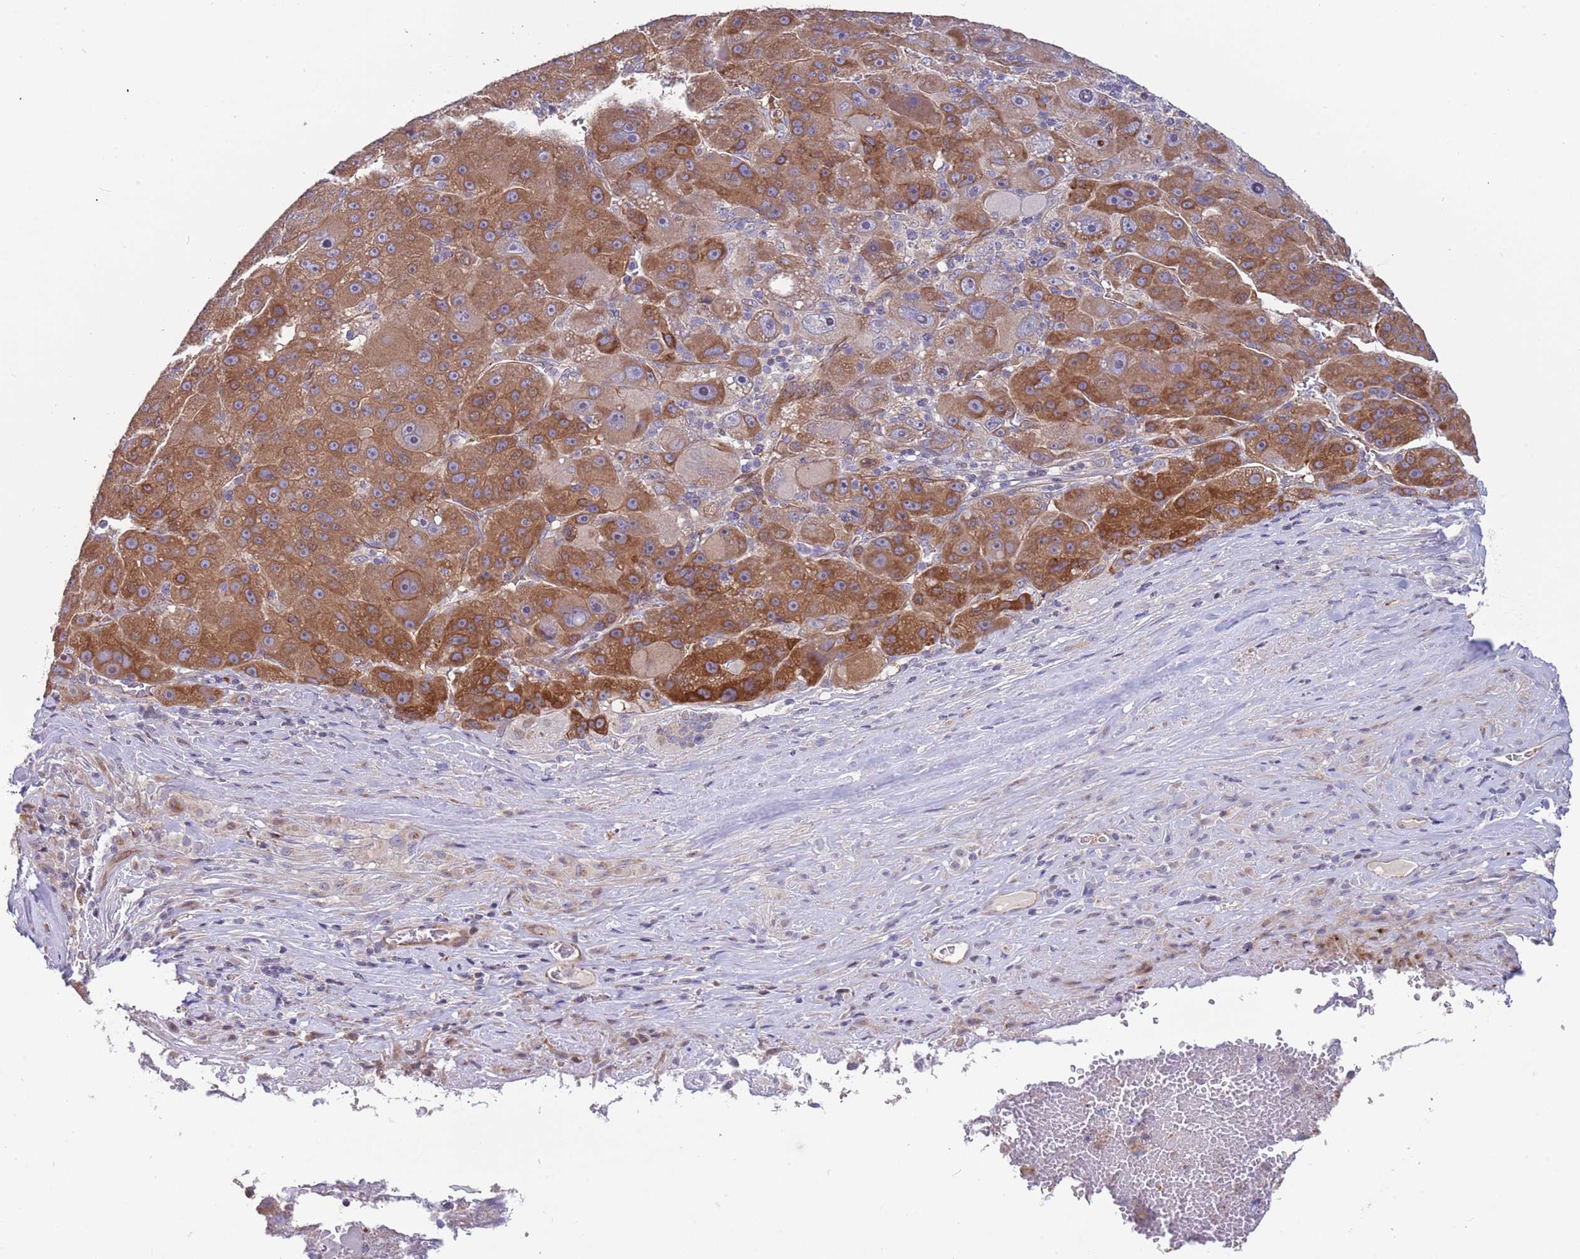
{"staining": {"intensity": "strong", "quantity": ">75%", "location": "cytoplasmic/membranous"}, "tissue": "liver cancer", "cell_type": "Tumor cells", "image_type": "cancer", "snomed": [{"axis": "morphology", "description": "Carcinoma, Hepatocellular, NOS"}, {"axis": "topography", "description": "Liver"}], "caption": "Protein expression analysis of liver cancer demonstrates strong cytoplasmic/membranous positivity in approximately >75% of tumor cells. Using DAB (3,3'-diaminobenzidine) (brown) and hematoxylin (blue) stains, captured at high magnification using brightfield microscopy.", "gene": "ITGB6", "patient": {"sex": "male", "age": 76}}